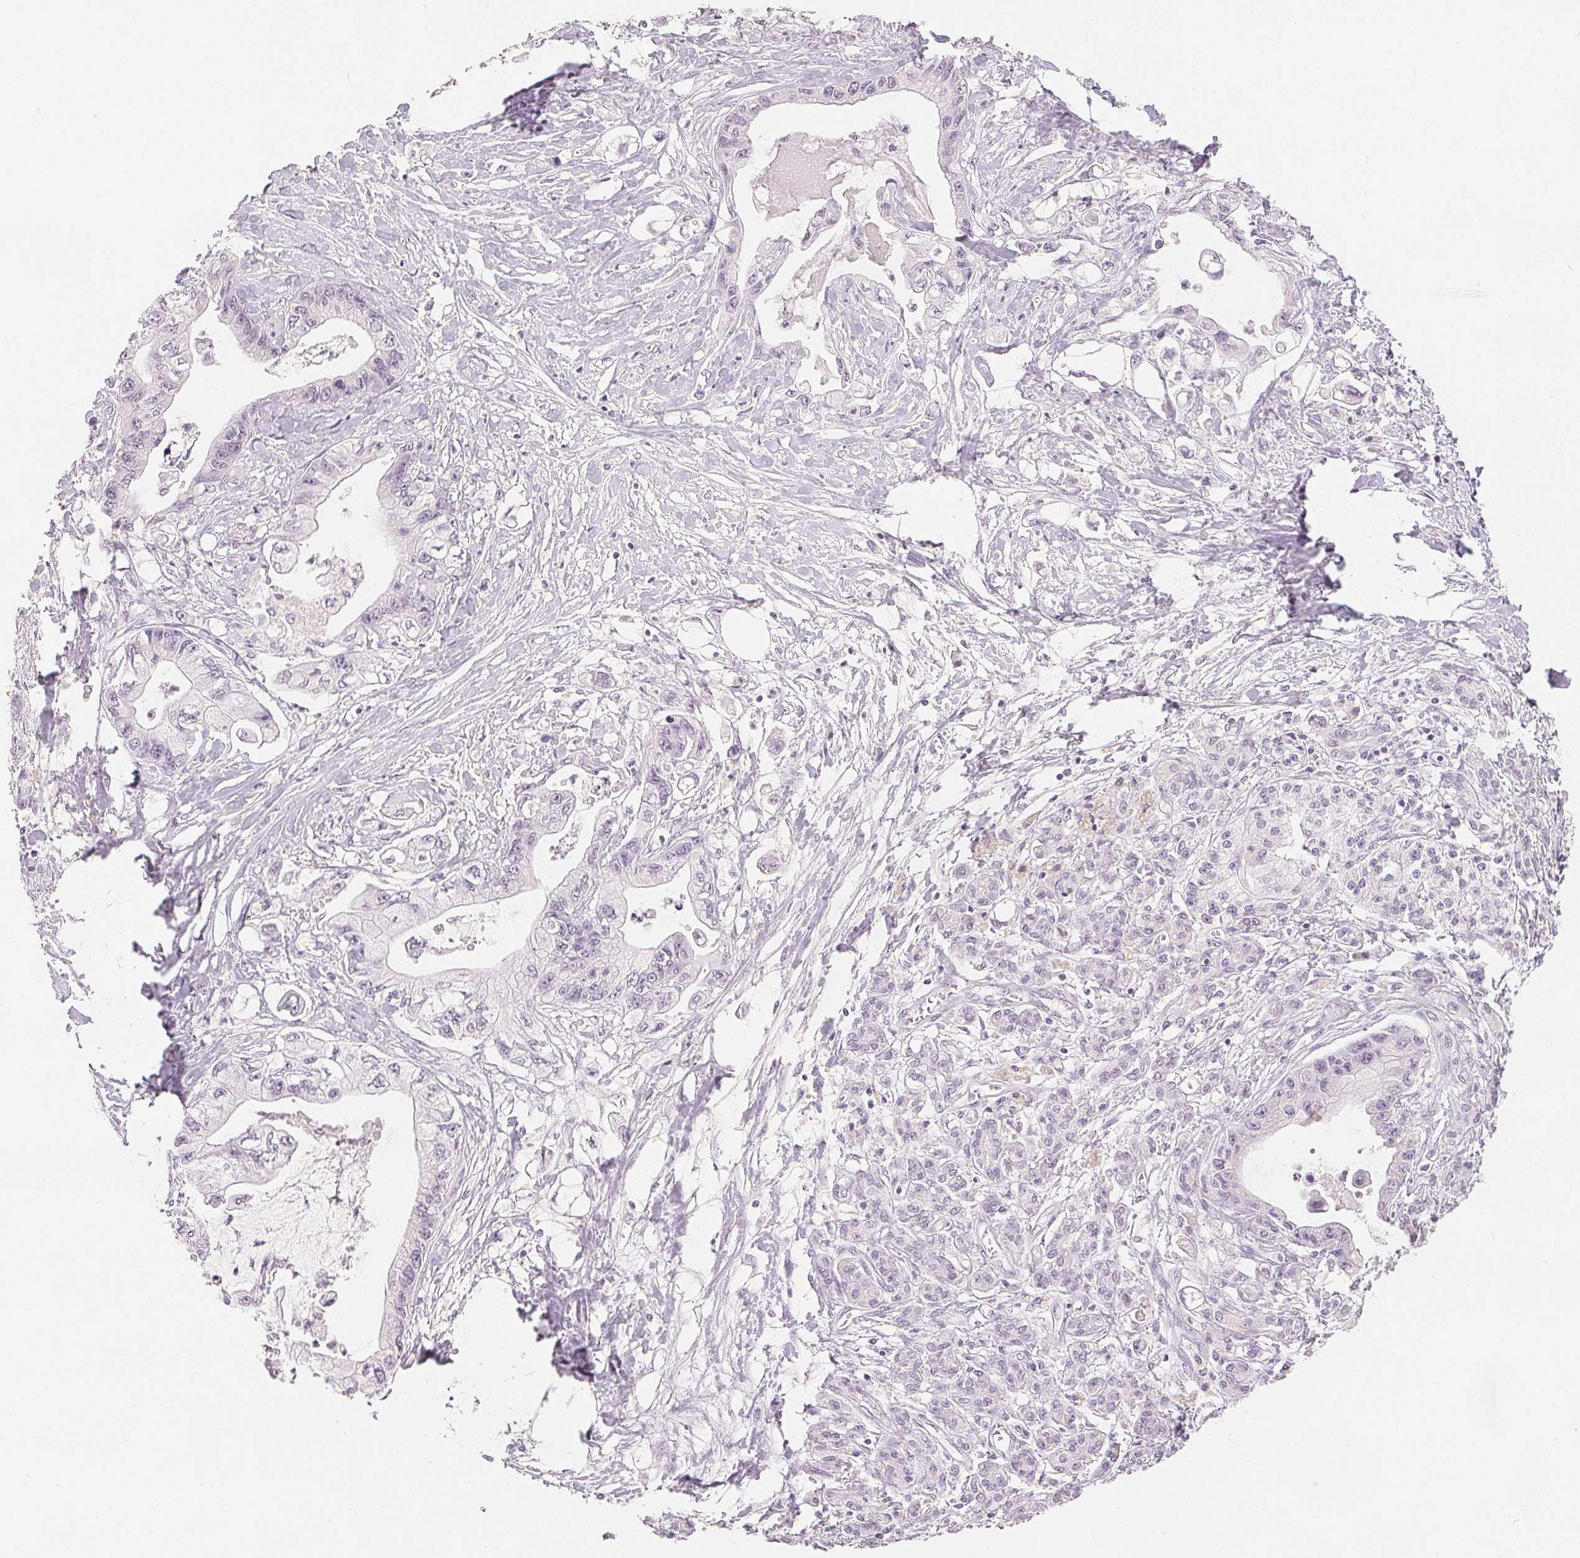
{"staining": {"intensity": "negative", "quantity": "none", "location": "none"}, "tissue": "pancreatic cancer", "cell_type": "Tumor cells", "image_type": "cancer", "snomed": [{"axis": "morphology", "description": "Adenocarcinoma, NOS"}, {"axis": "topography", "description": "Pancreas"}], "caption": "DAB (3,3'-diaminobenzidine) immunohistochemical staining of pancreatic cancer (adenocarcinoma) reveals no significant expression in tumor cells.", "gene": "SLC27A5", "patient": {"sex": "male", "age": 61}}